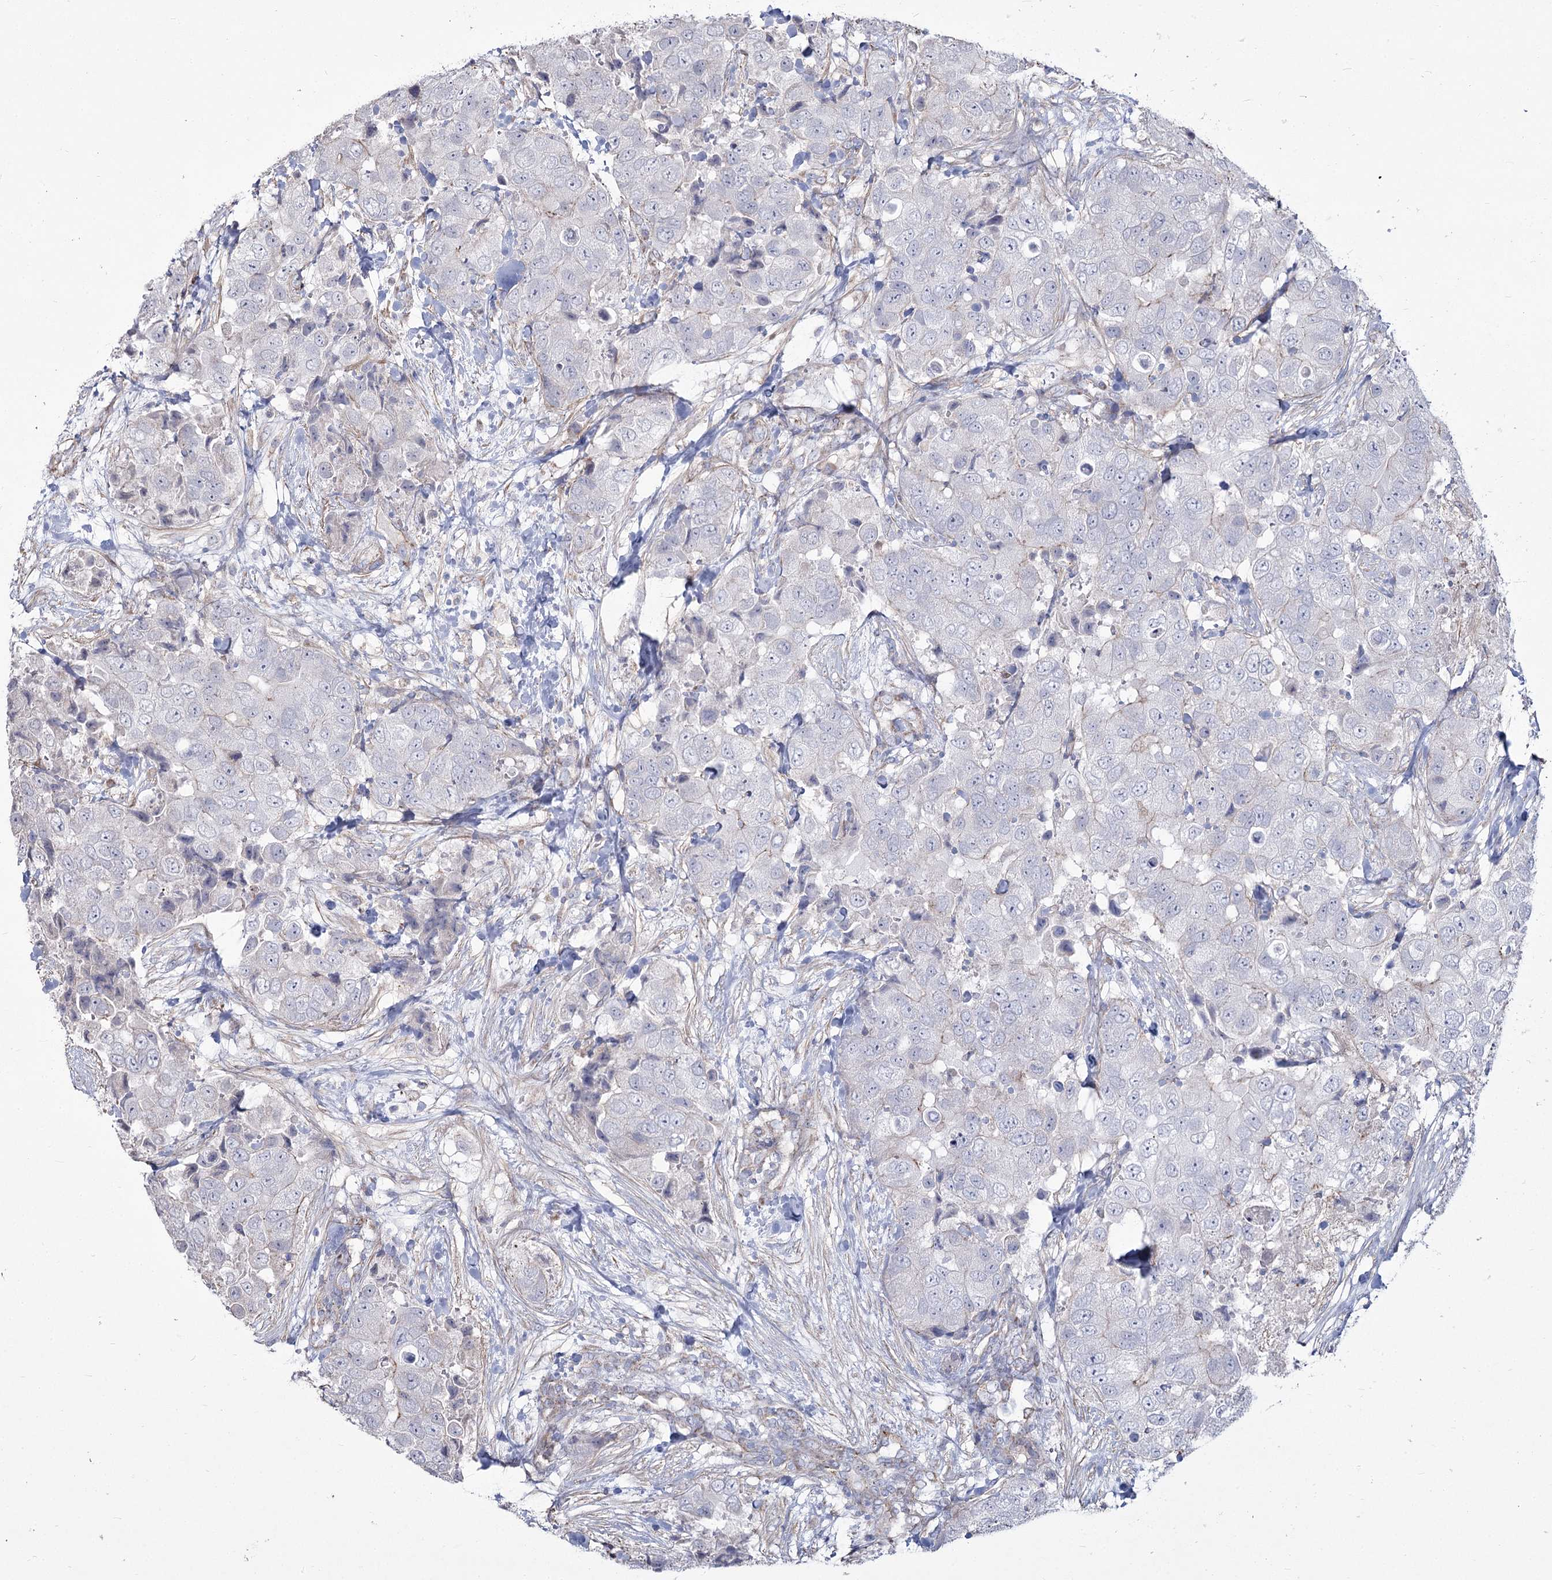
{"staining": {"intensity": "negative", "quantity": "none", "location": "none"}, "tissue": "breast cancer", "cell_type": "Tumor cells", "image_type": "cancer", "snomed": [{"axis": "morphology", "description": "Duct carcinoma"}, {"axis": "topography", "description": "Breast"}], "caption": "Breast cancer (invasive ductal carcinoma) was stained to show a protein in brown. There is no significant expression in tumor cells.", "gene": "ME3", "patient": {"sex": "female", "age": 62}}